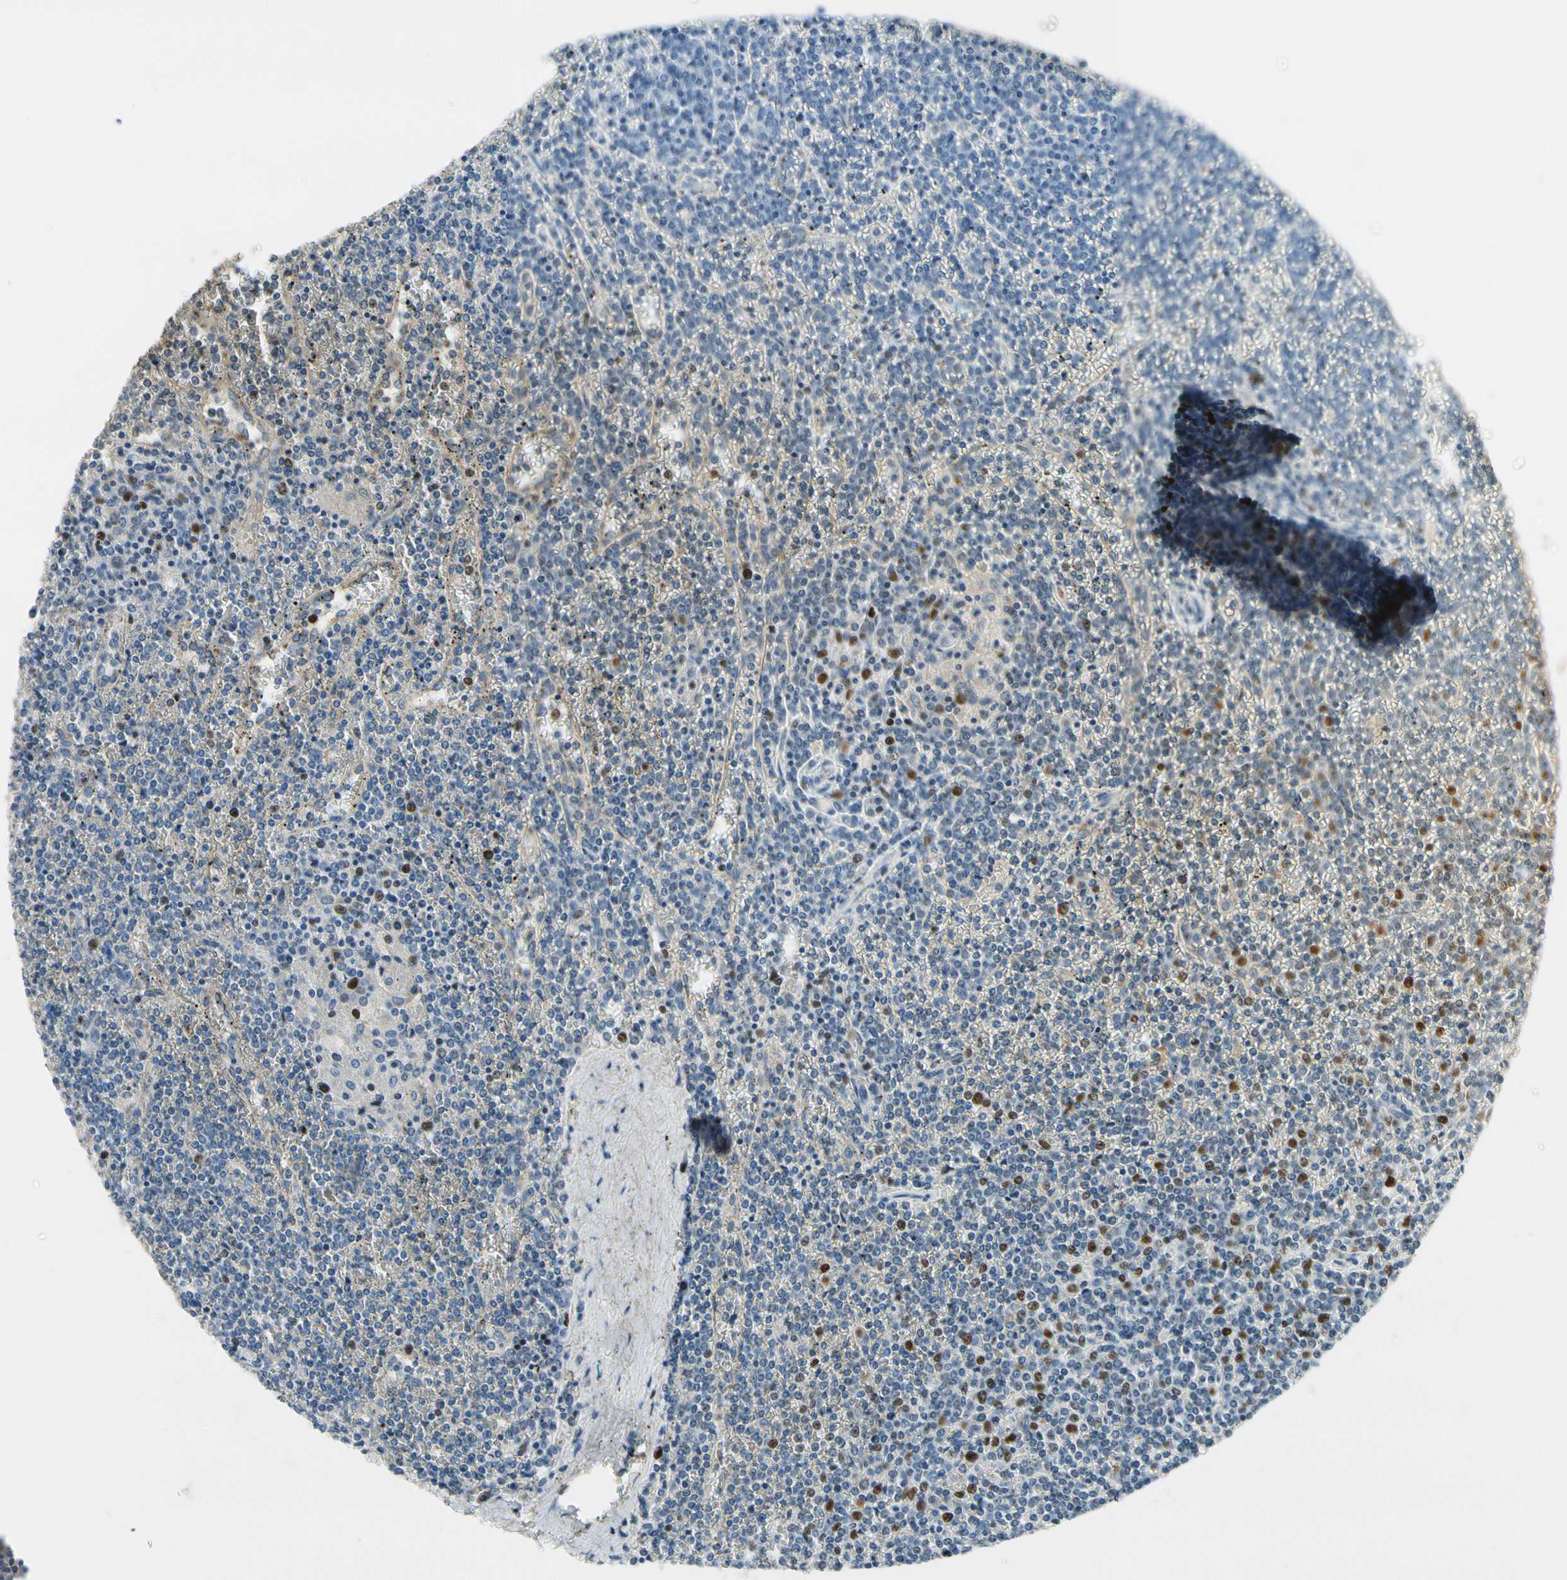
{"staining": {"intensity": "strong", "quantity": "<25%", "location": "nuclear"}, "tissue": "lymphoma", "cell_type": "Tumor cells", "image_type": "cancer", "snomed": [{"axis": "morphology", "description": "Malignant lymphoma, non-Hodgkin's type, Low grade"}, {"axis": "topography", "description": "Spleen"}], "caption": "About <25% of tumor cells in human malignant lymphoma, non-Hodgkin's type (low-grade) display strong nuclear protein positivity as visualized by brown immunohistochemical staining.", "gene": "ZKSCAN4", "patient": {"sex": "female", "age": 19}}